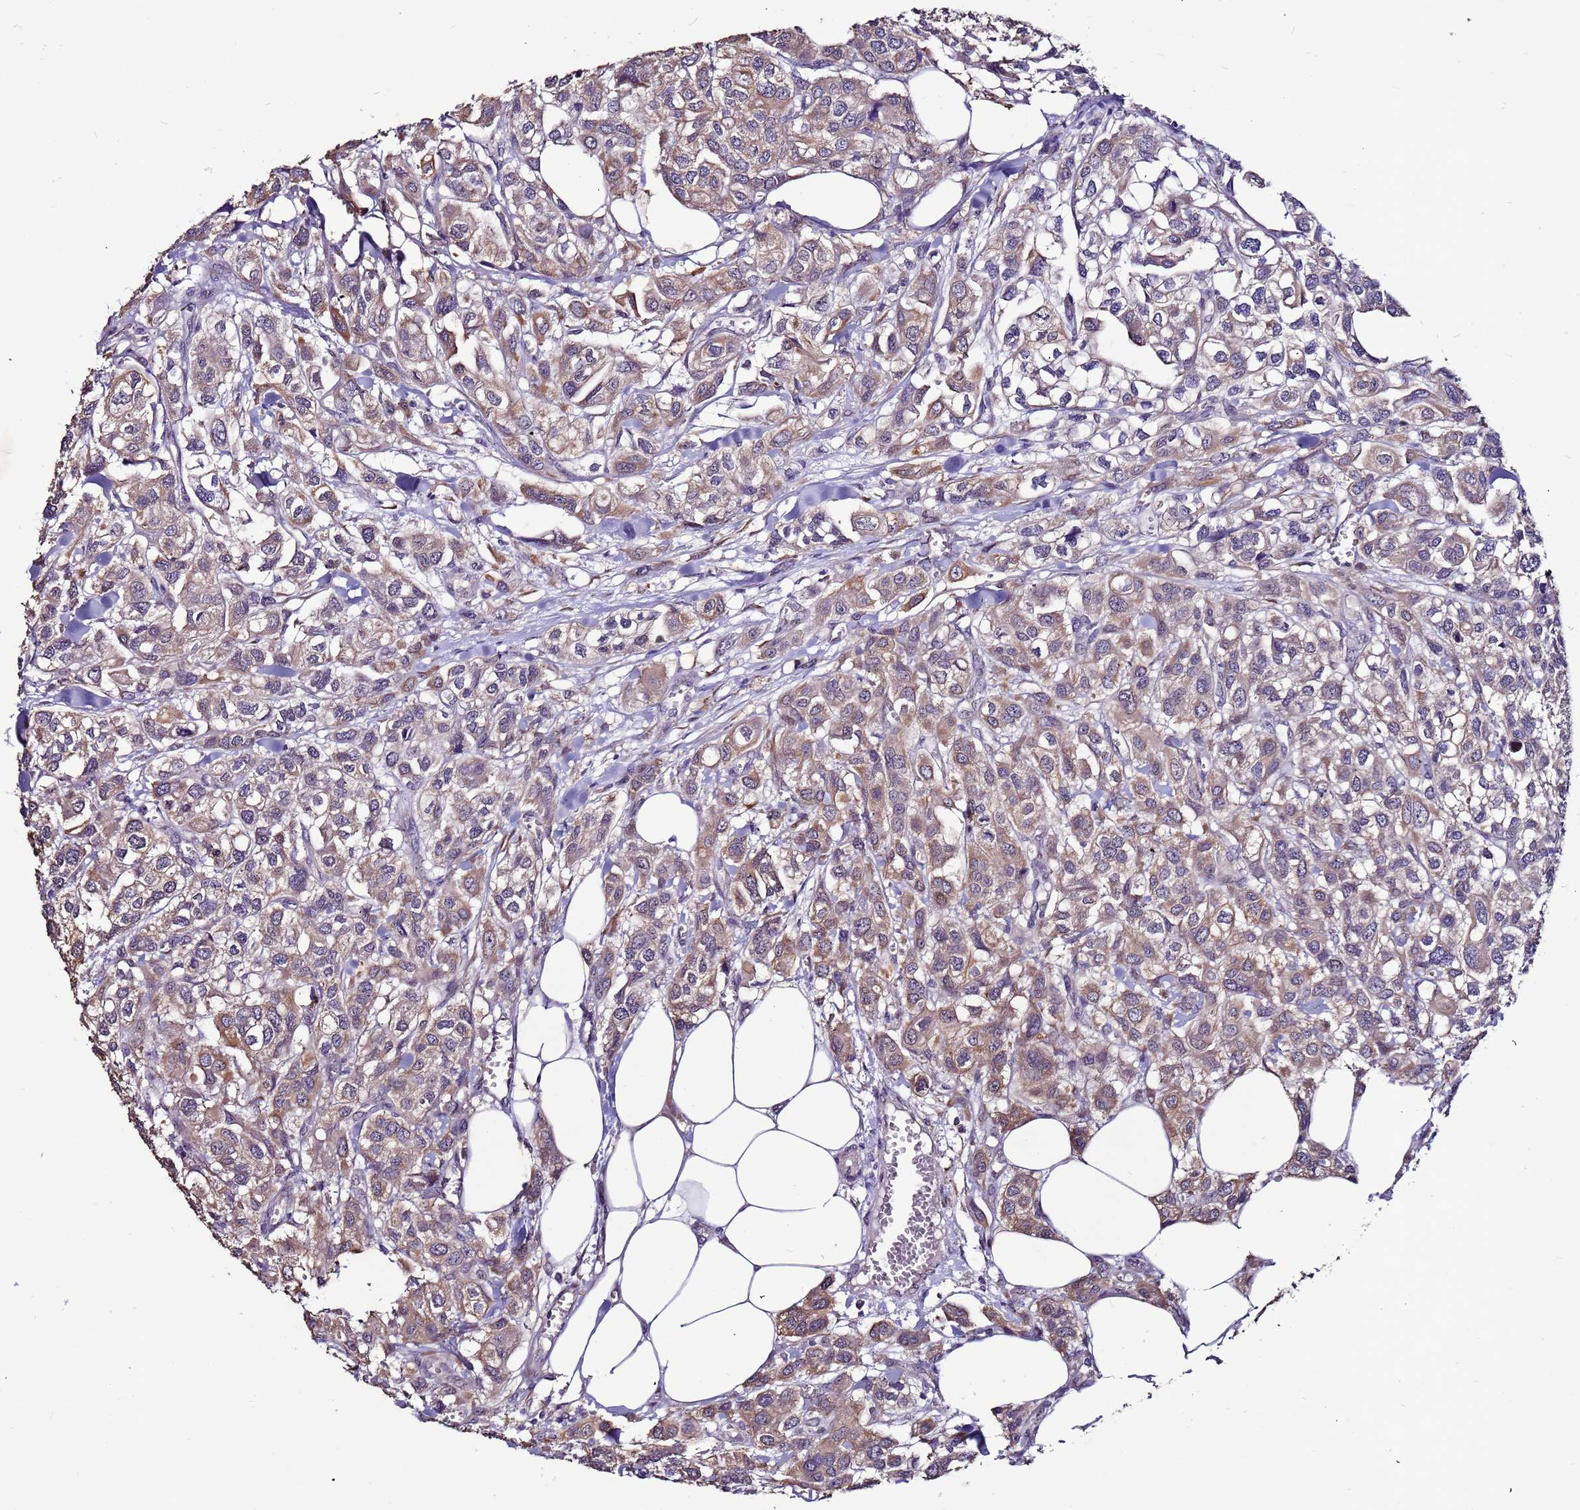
{"staining": {"intensity": "moderate", "quantity": ">75%", "location": "cytoplasmic/membranous"}, "tissue": "urothelial cancer", "cell_type": "Tumor cells", "image_type": "cancer", "snomed": [{"axis": "morphology", "description": "Urothelial carcinoma, High grade"}, {"axis": "topography", "description": "Urinary bladder"}], "caption": "Immunohistochemical staining of high-grade urothelial carcinoma displays medium levels of moderate cytoplasmic/membranous protein positivity in about >75% of tumor cells. Immunohistochemistry stains the protein of interest in brown and the nuclei are stained blue.", "gene": "SLC44A3", "patient": {"sex": "male", "age": 67}}